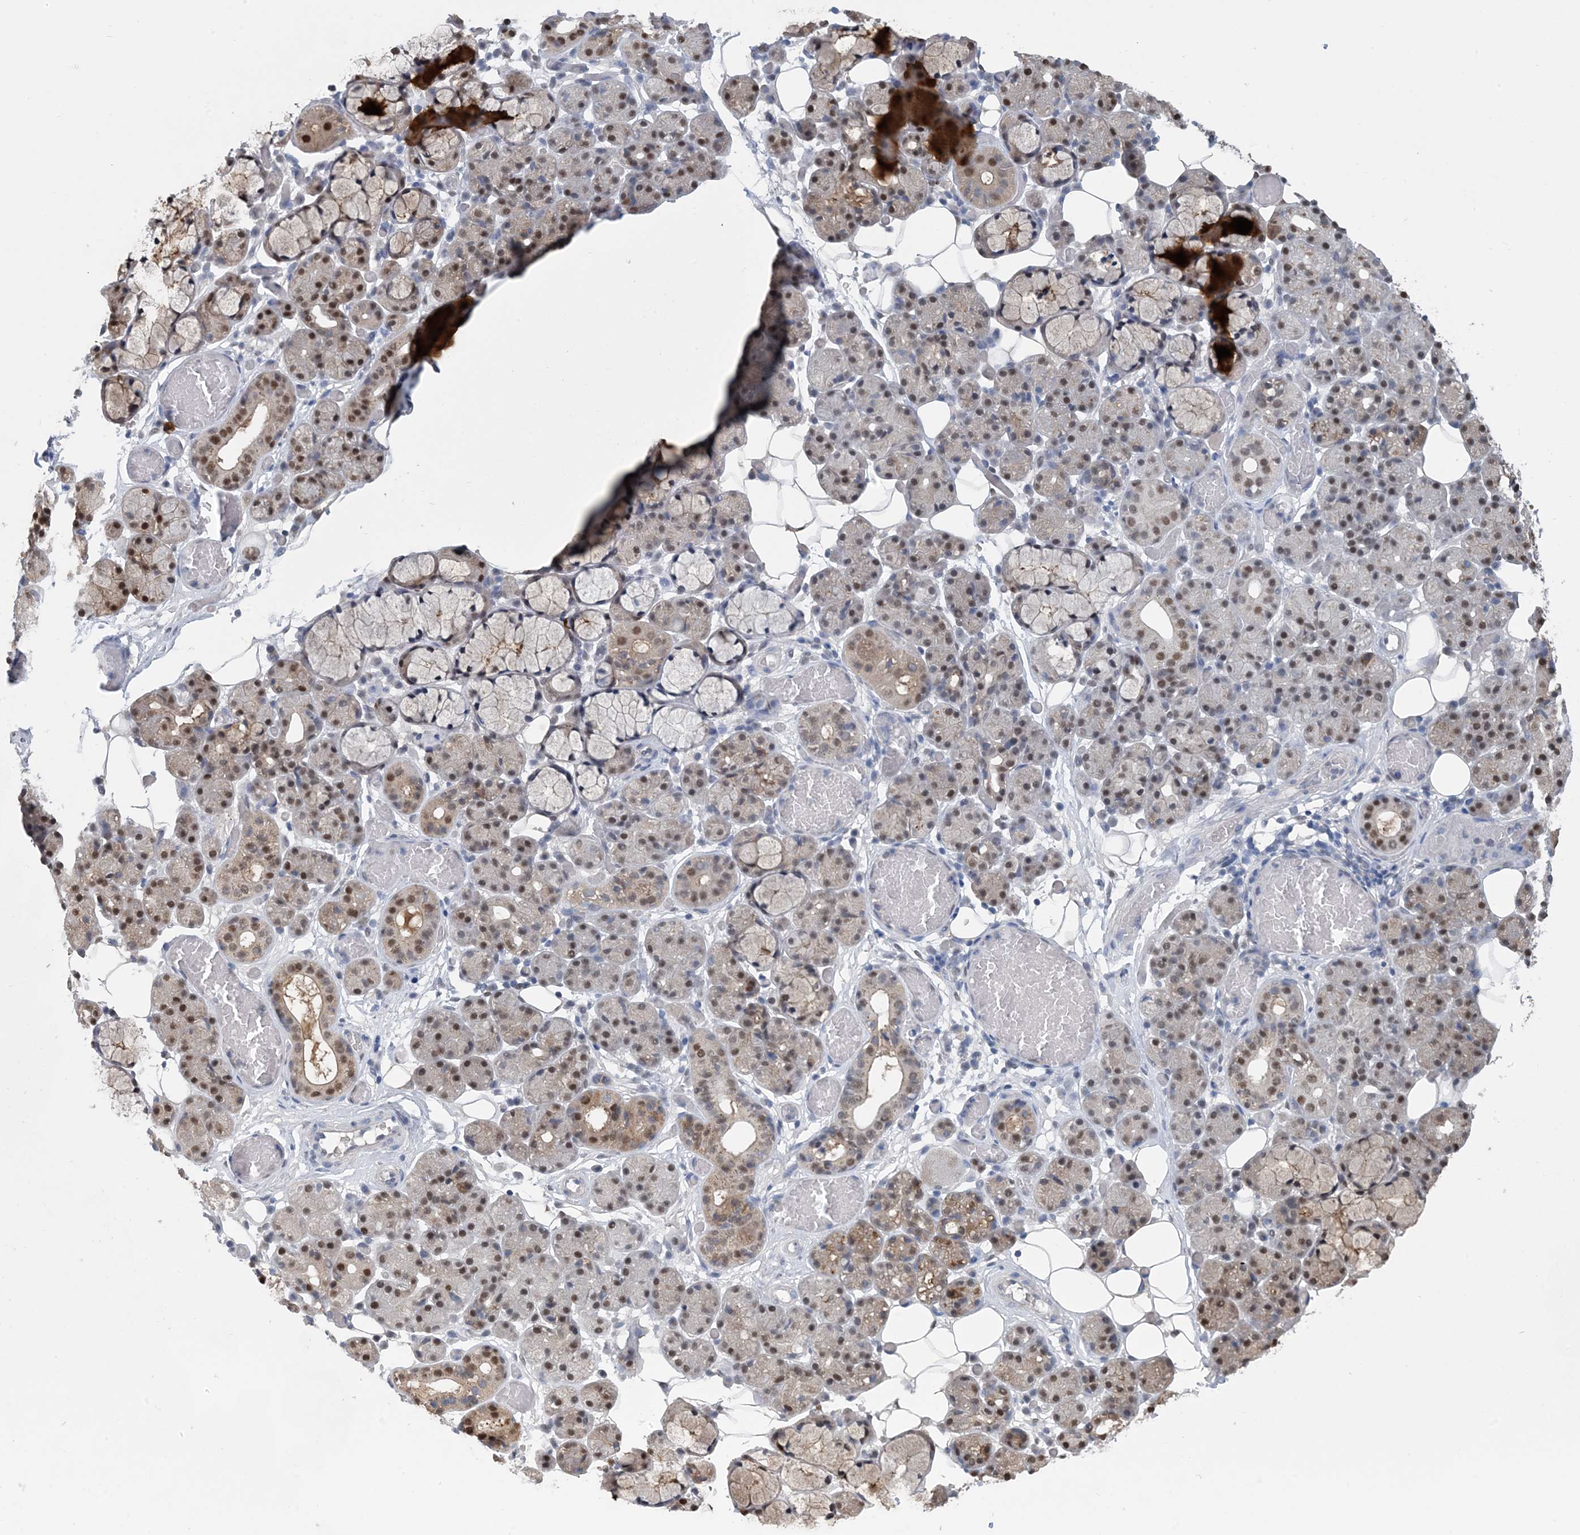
{"staining": {"intensity": "strong", "quantity": ">75%", "location": "cytoplasmic/membranous,nuclear"}, "tissue": "salivary gland", "cell_type": "Glandular cells", "image_type": "normal", "snomed": [{"axis": "morphology", "description": "Normal tissue, NOS"}, {"axis": "topography", "description": "Salivary gland"}], "caption": "Immunohistochemical staining of normal salivary gland displays high levels of strong cytoplasmic/membranous,nuclear staining in approximately >75% of glandular cells.", "gene": "HIKESHI", "patient": {"sex": "male", "age": 63}}